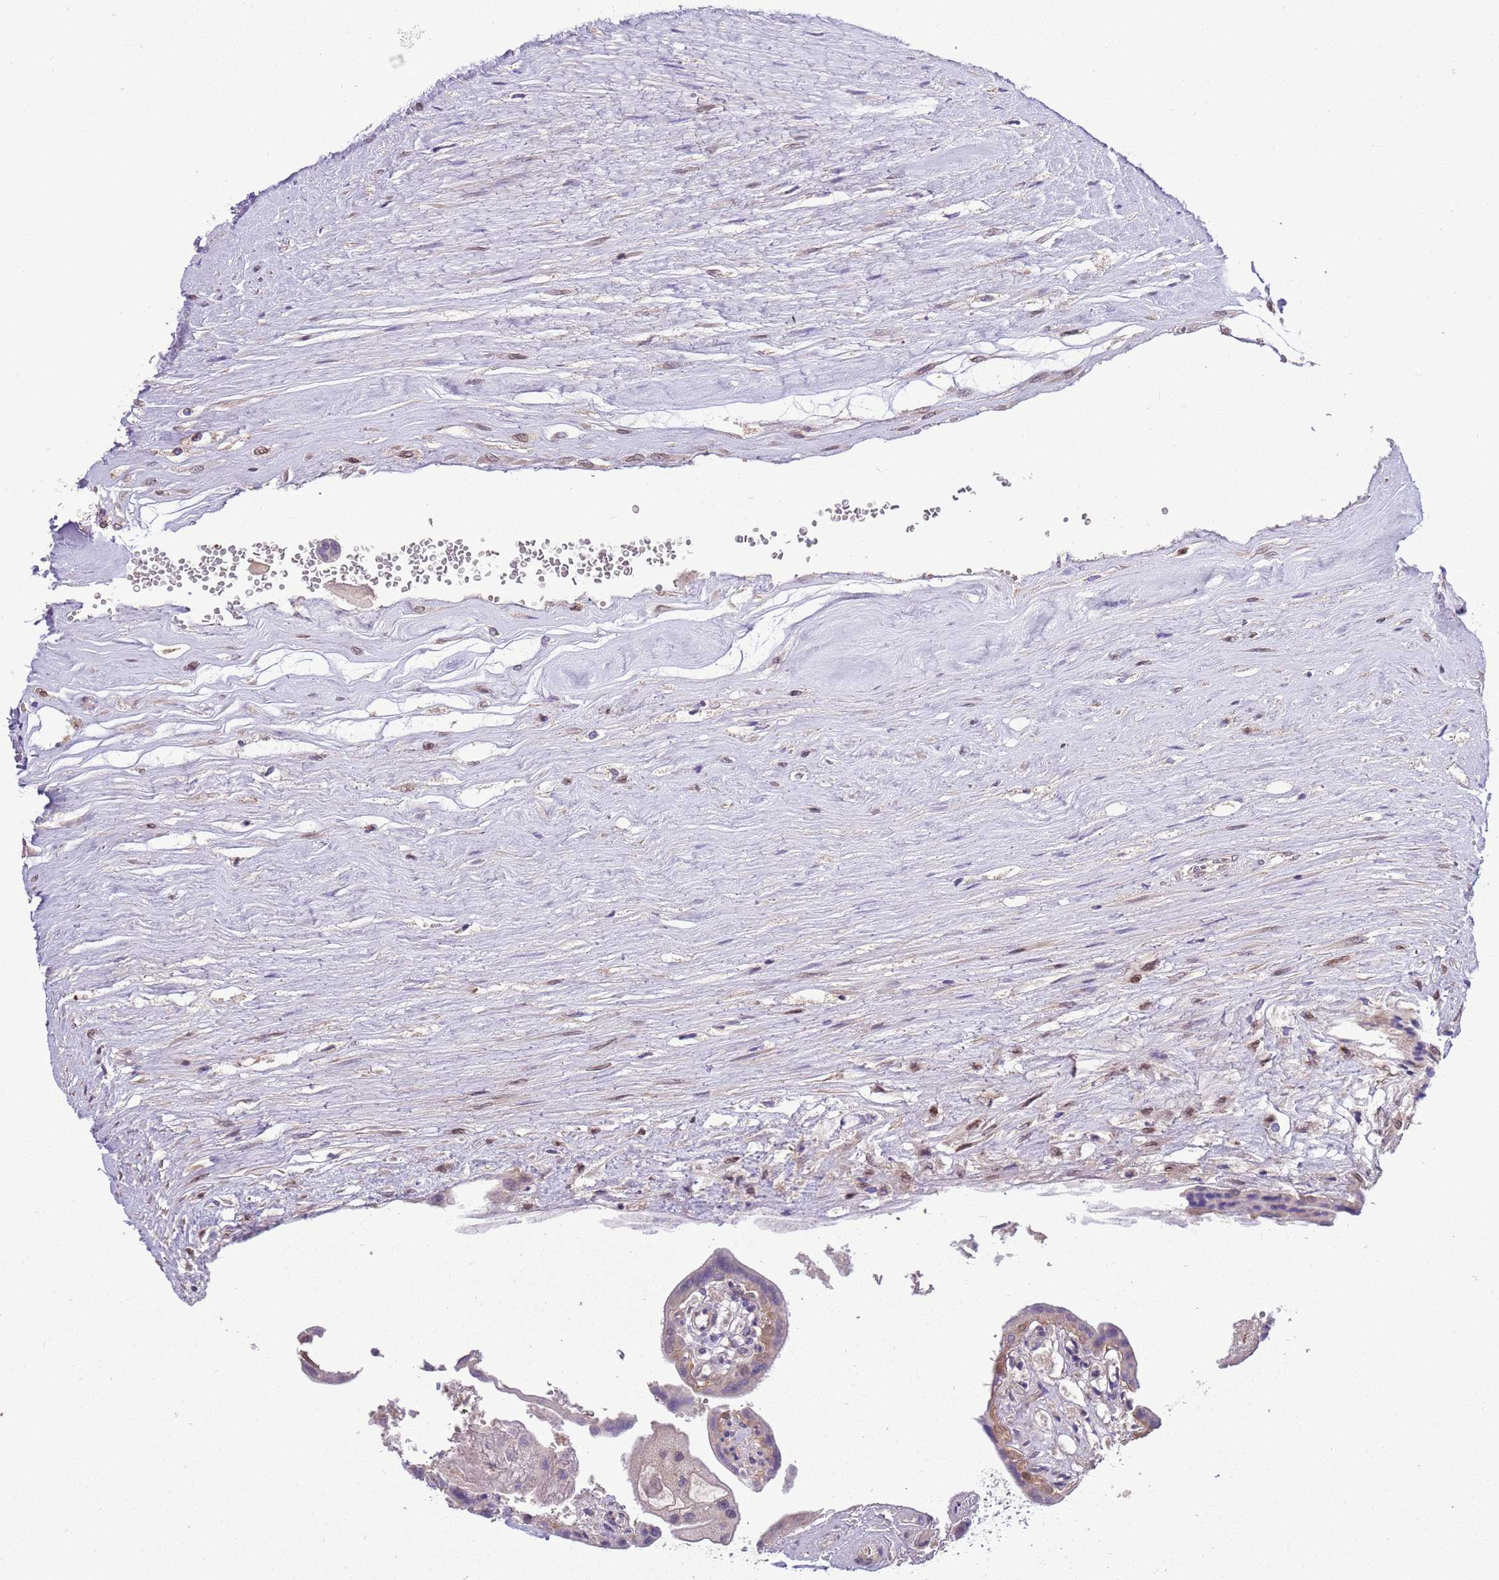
{"staining": {"intensity": "moderate", "quantity": "25%-75%", "location": "nuclear"}, "tissue": "placenta", "cell_type": "Trophoblastic cells", "image_type": "normal", "snomed": [{"axis": "morphology", "description": "Normal tissue, NOS"}, {"axis": "topography", "description": "Placenta"}], "caption": "This photomicrograph shows IHC staining of normal placenta, with medium moderate nuclear expression in about 25%-75% of trophoblastic cells.", "gene": "ZNF665", "patient": {"sex": "female", "age": 37}}